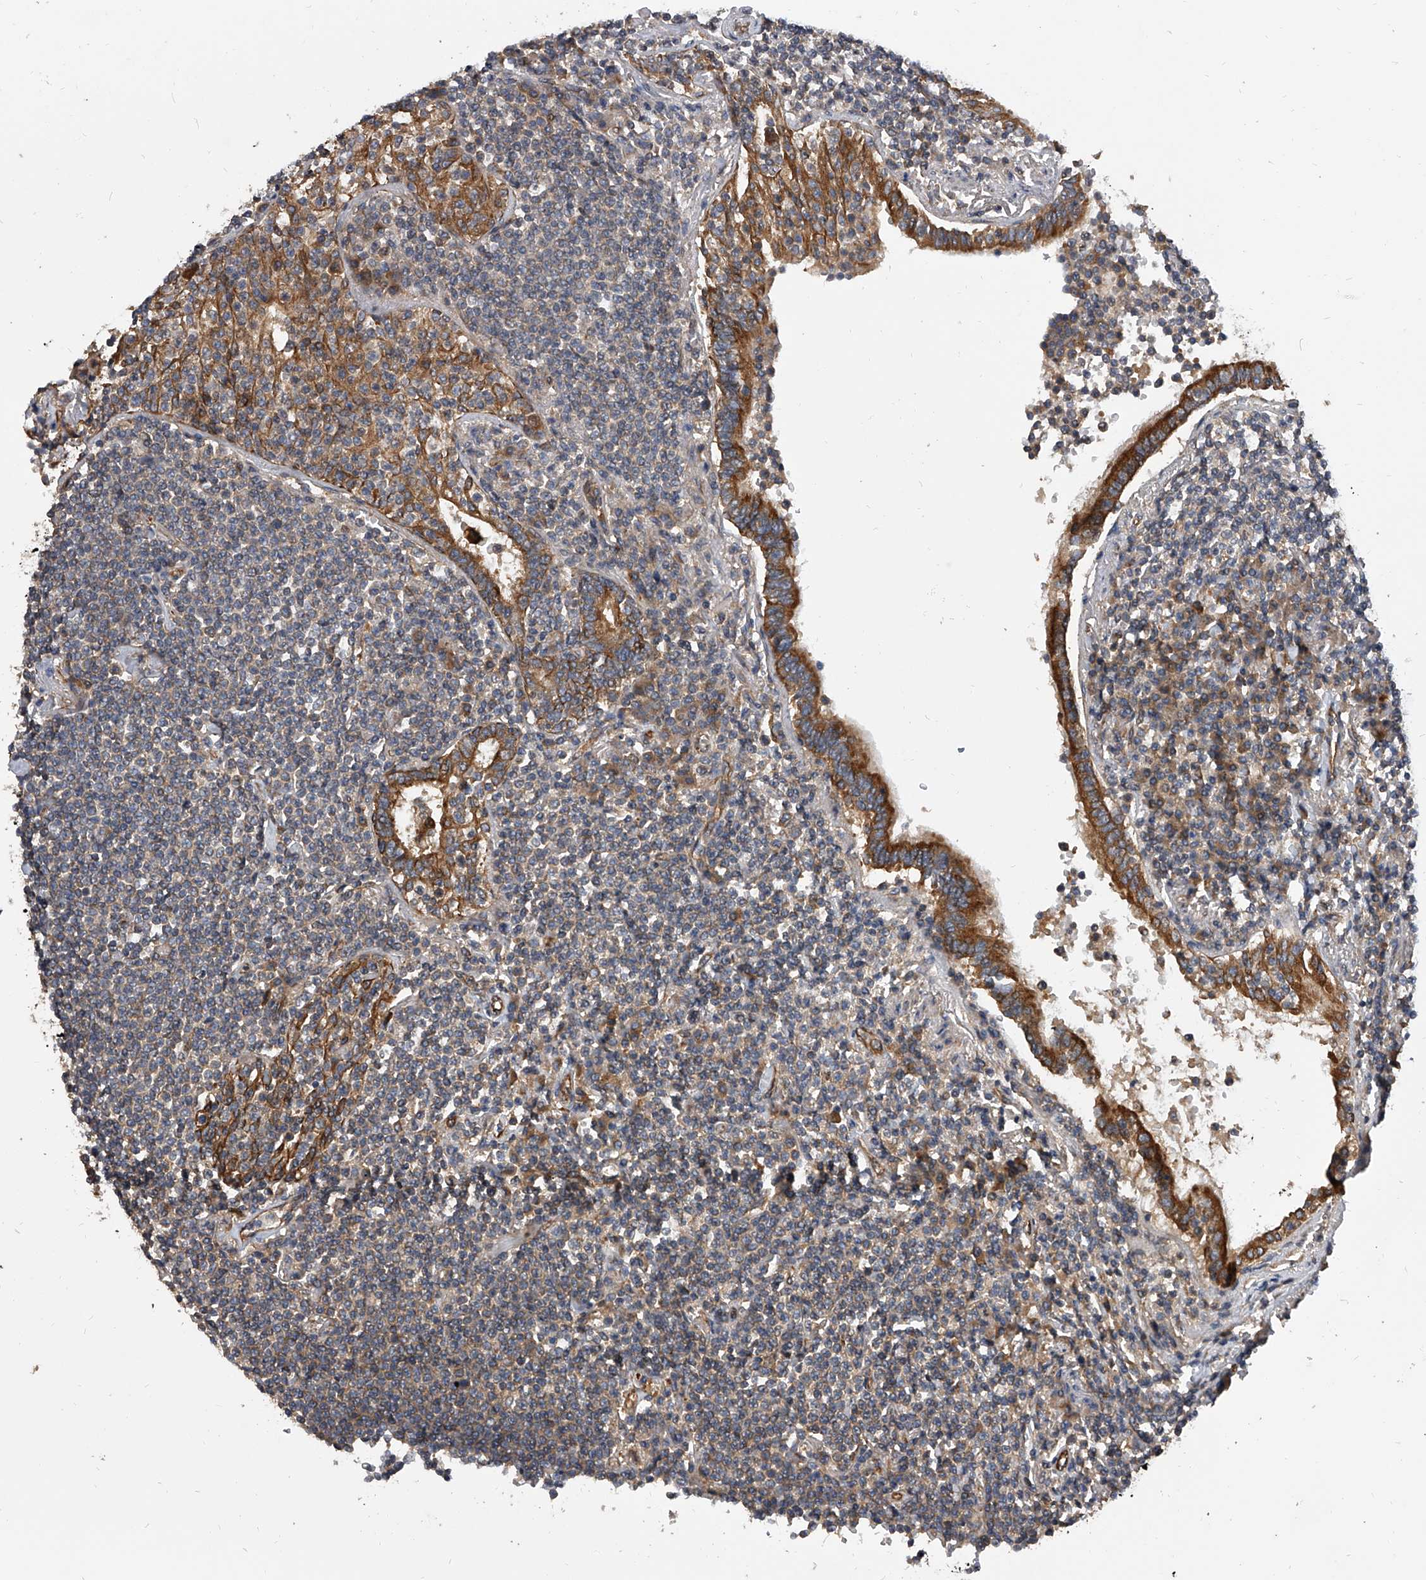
{"staining": {"intensity": "negative", "quantity": "none", "location": "none"}, "tissue": "lymphoma", "cell_type": "Tumor cells", "image_type": "cancer", "snomed": [{"axis": "morphology", "description": "Malignant lymphoma, non-Hodgkin's type, Low grade"}, {"axis": "topography", "description": "Lung"}], "caption": "An immunohistochemistry image of low-grade malignant lymphoma, non-Hodgkin's type is shown. There is no staining in tumor cells of low-grade malignant lymphoma, non-Hodgkin's type.", "gene": "EXOC4", "patient": {"sex": "female", "age": 71}}